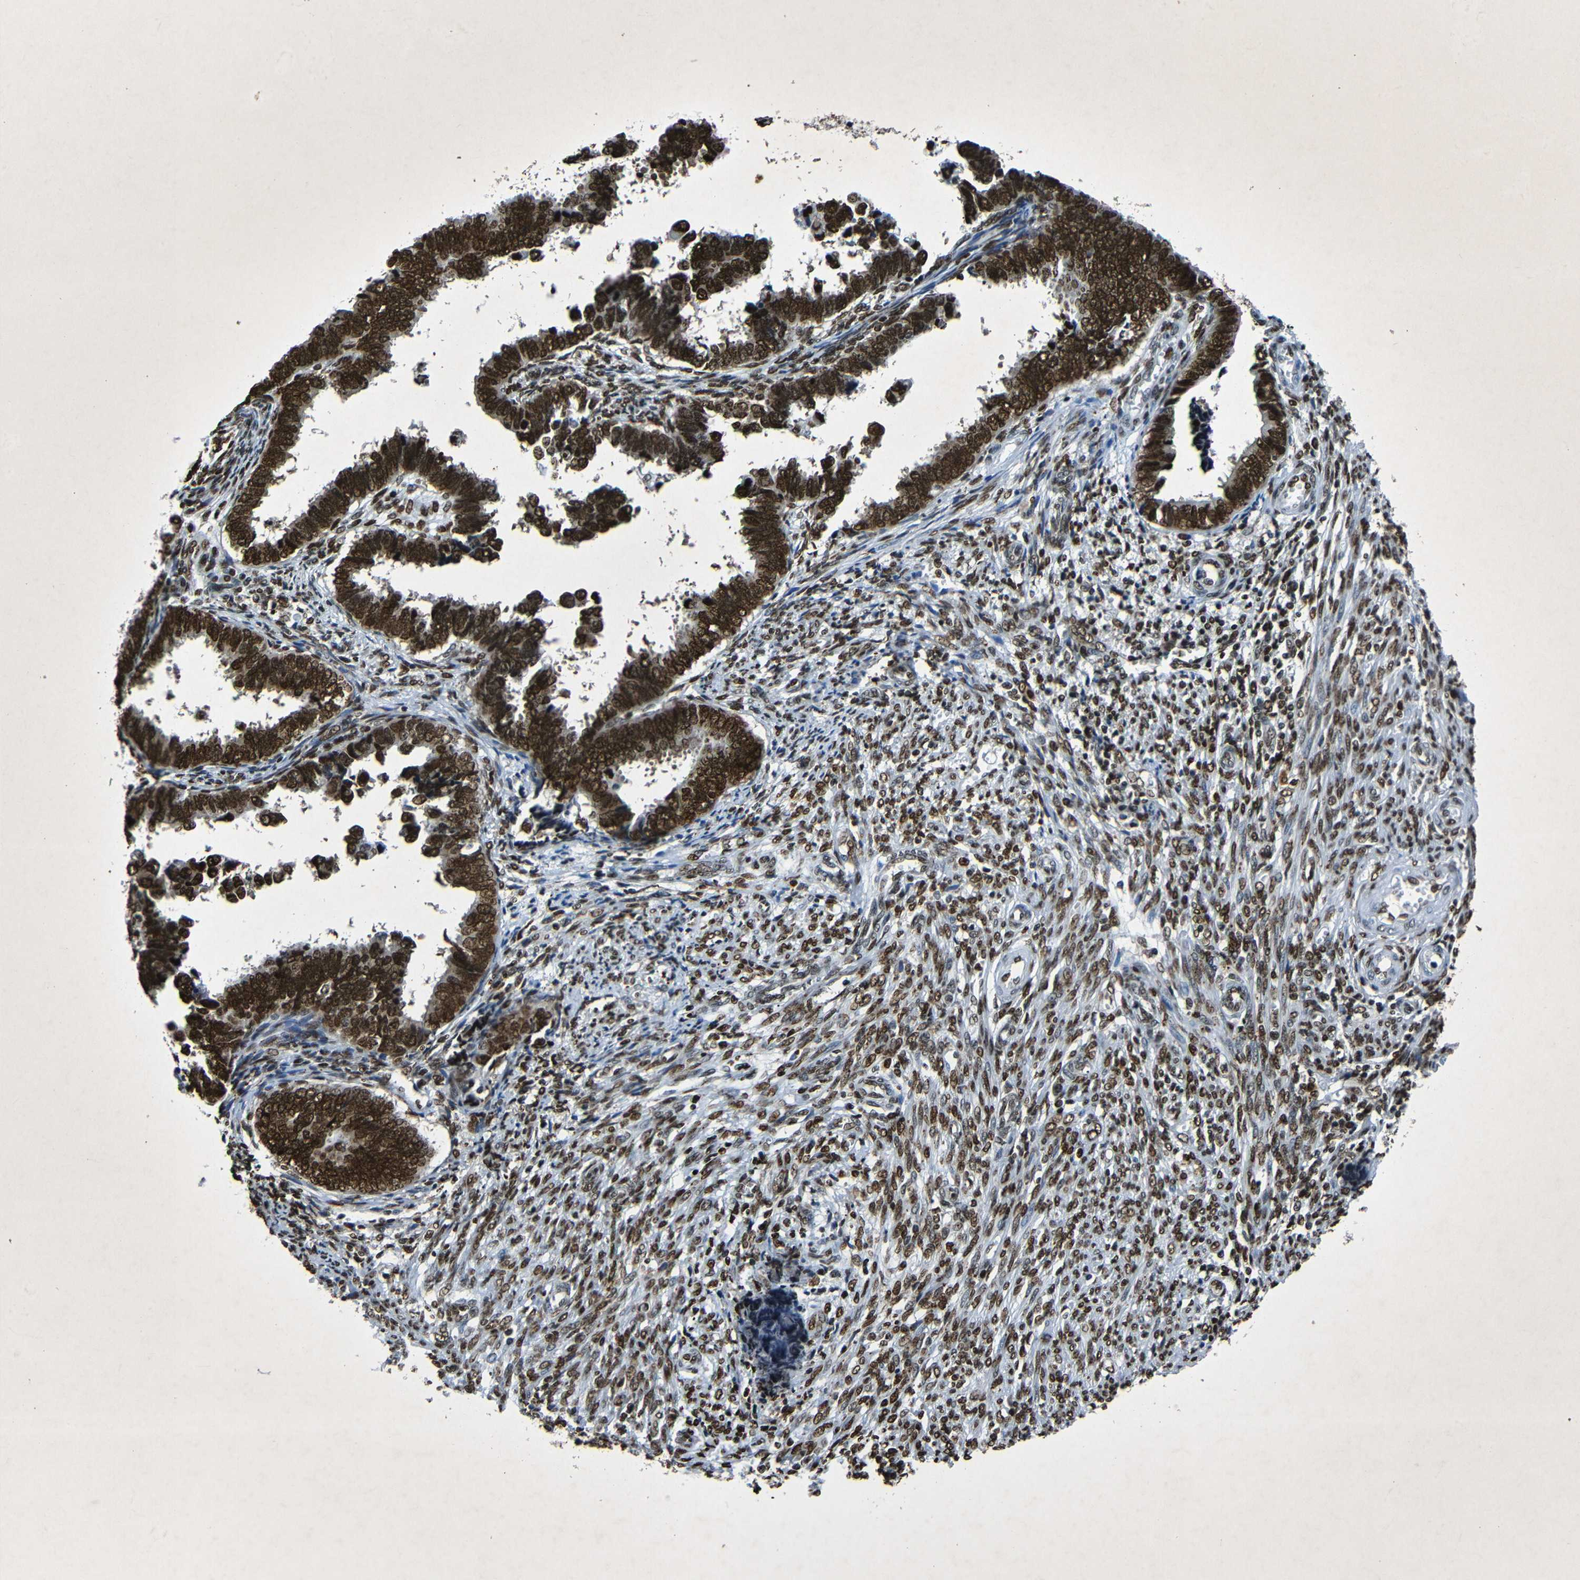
{"staining": {"intensity": "strong", "quantity": ">75%", "location": "nuclear"}, "tissue": "endometrial cancer", "cell_type": "Tumor cells", "image_type": "cancer", "snomed": [{"axis": "morphology", "description": "Adenocarcinoma, NOS"}, {"axis": "topography", "description": "Endometrium"}], "caption": "About >75% of tumor cells in endometrial adenocarcinoma demonstrate strong nuclear protein expression as visualized by brown immunohistochemical staining.", "gene": "HMGN1", "patient": {"sex": "female", "age": 75}}